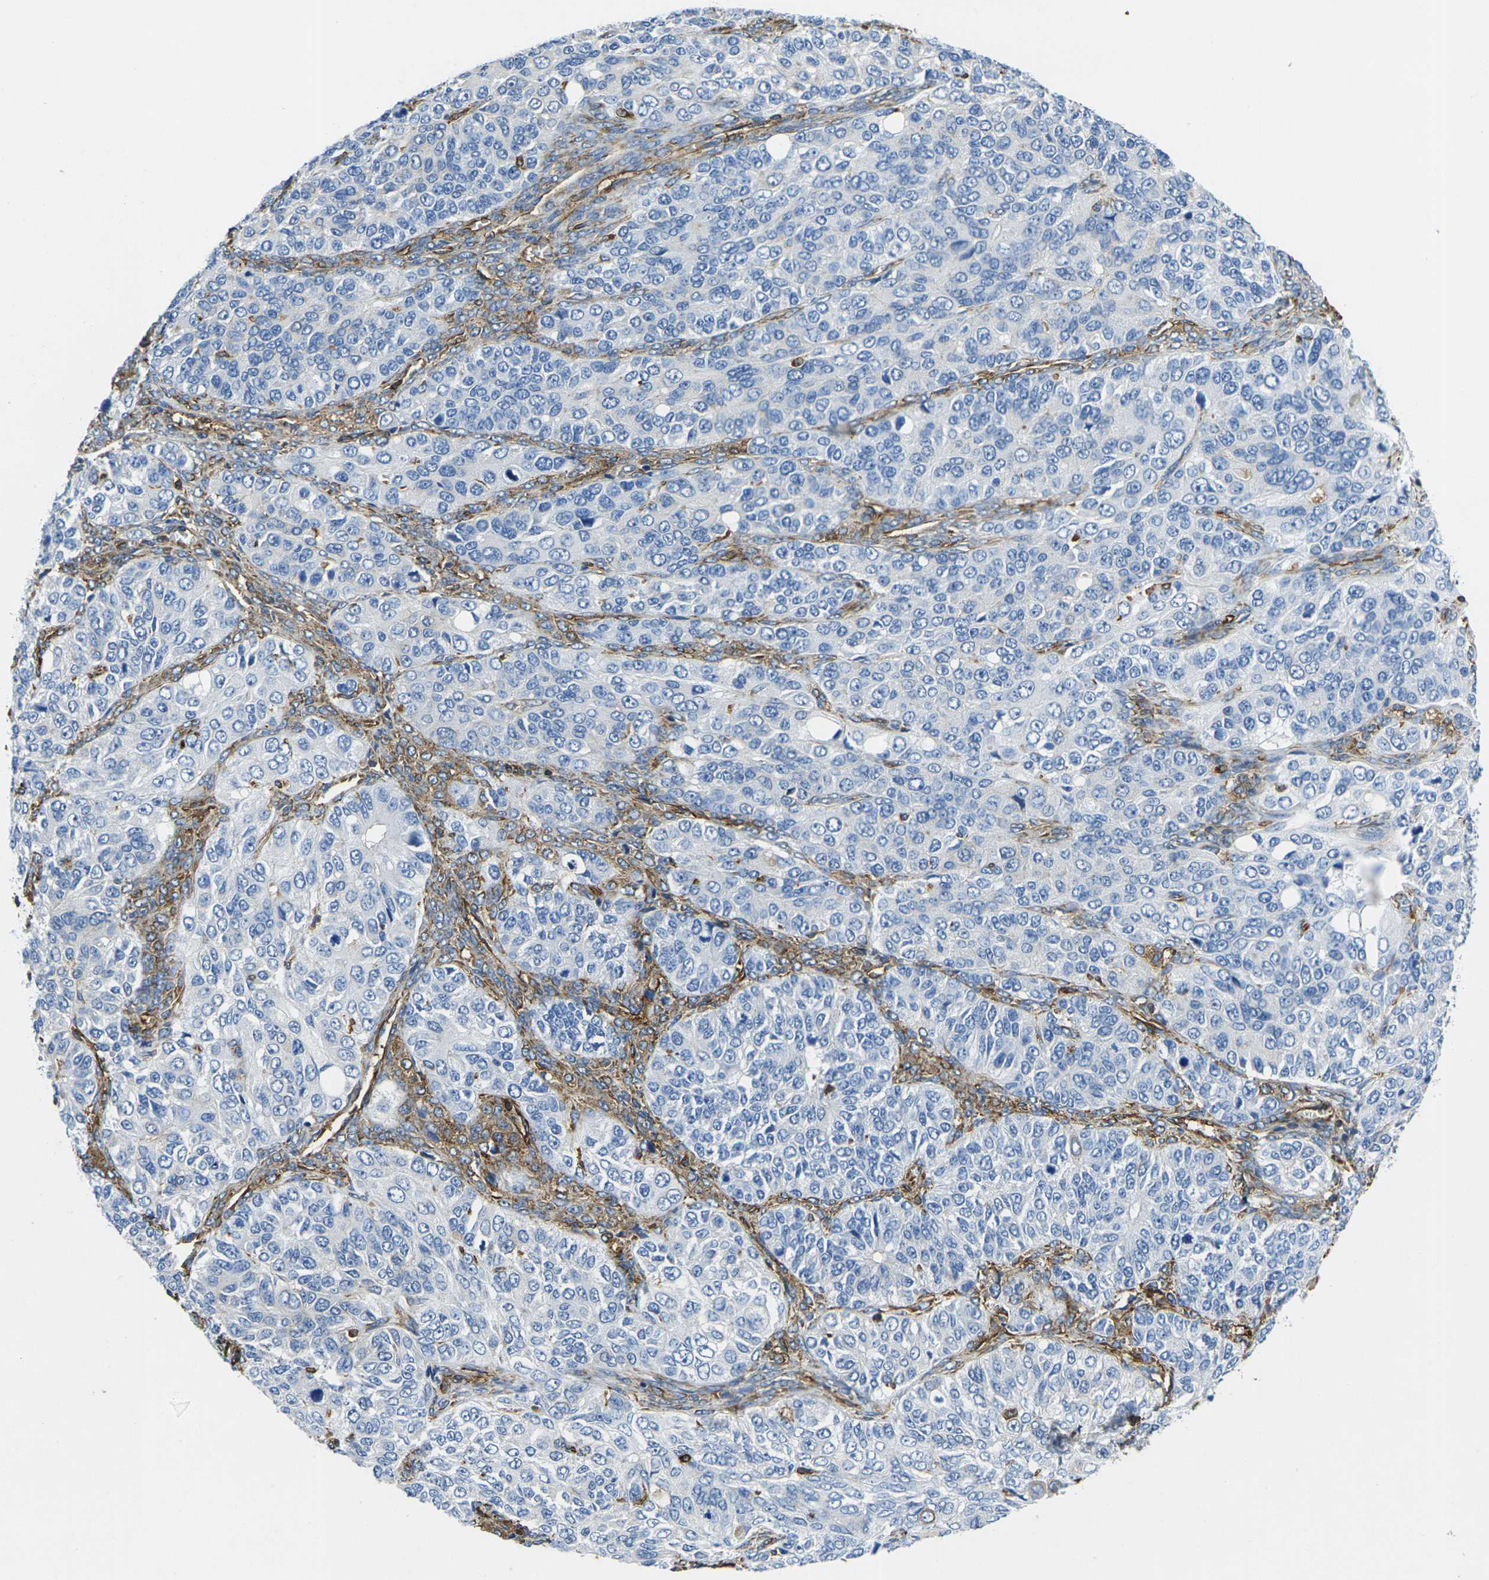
{"staining": {"intensity": "negative", "quantity": "none", "location": "none"}, "tissue": "ovarian cancer", "cell_type": "Tumor cells", "image_type": "cancer", "snomed": [{"axis": "morphology", "description": "Carcinoma, endometroid"}, {"axis": "topography", "description": "Ovary"}], "caption": "Protein analysis of endometroid carcinoma (ovarian) shows no significant staining in tumor cells.", "gene": "FAM110D", "patient": {"sex": "female", "age": 51}}